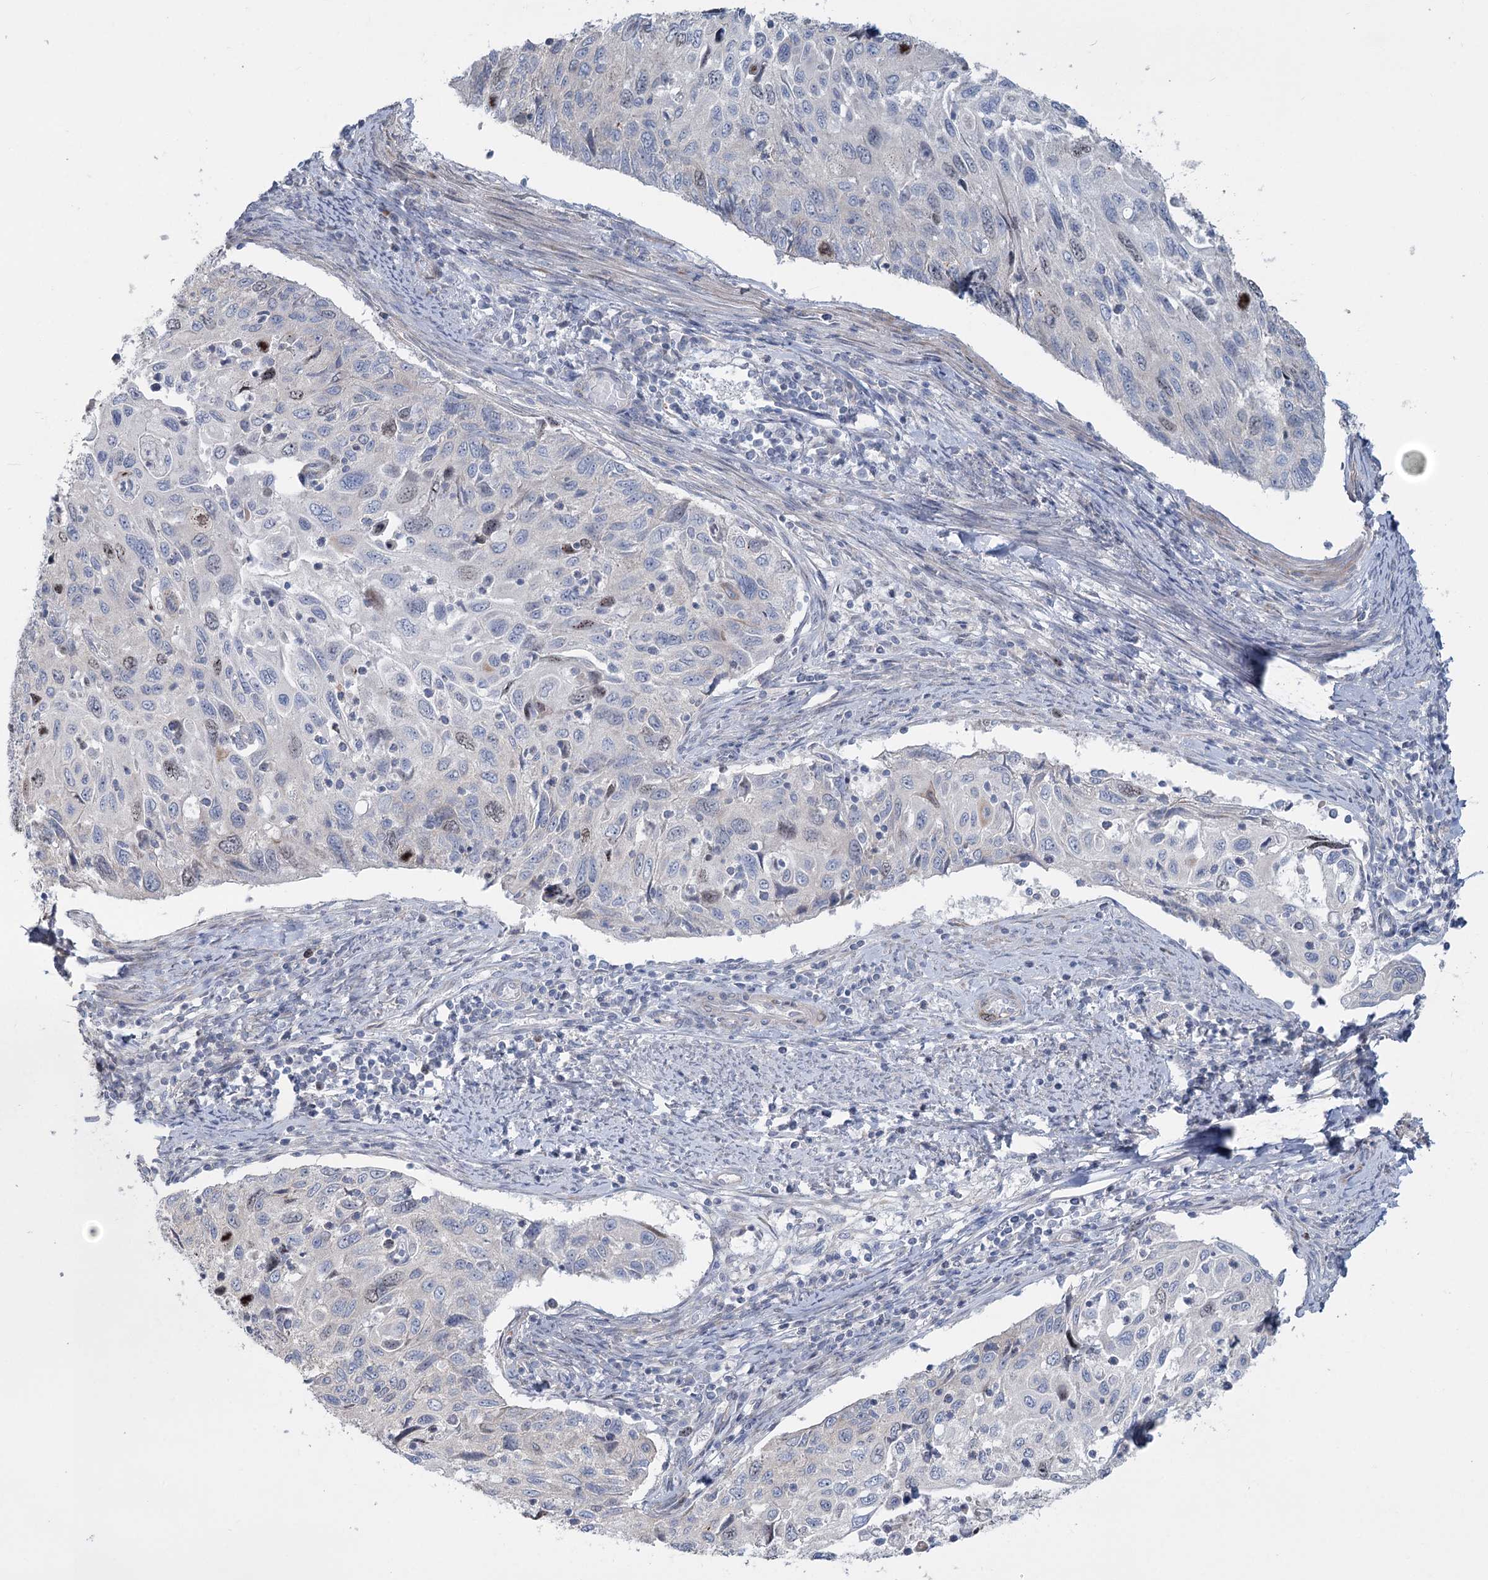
{"staining": {"intensity": "weak", "quantity": "<25%", "location": "nuclear"}, "tissue": "cervical cancer", "cell_type": "Tumor cells", "image_type": "cancer", "snomed": [{"axis": "morphology", "description": "Squamous cell carcinoma, NOS"}, {"axis": "topography", "description": "Cervix"}], "caption": "The micrograph reveals no significant staining in tumor cells of cervical squamous cell carcinoma. The staining was performed using DAB (3,3'-diaminobenzidine) to visualize the protein expression in brown, while the nuclei were stained in blue with hematoxylin (Magnification: 20x).", "gene": "ABITRAM", "patient": {"sex": "female", "age": 70}}